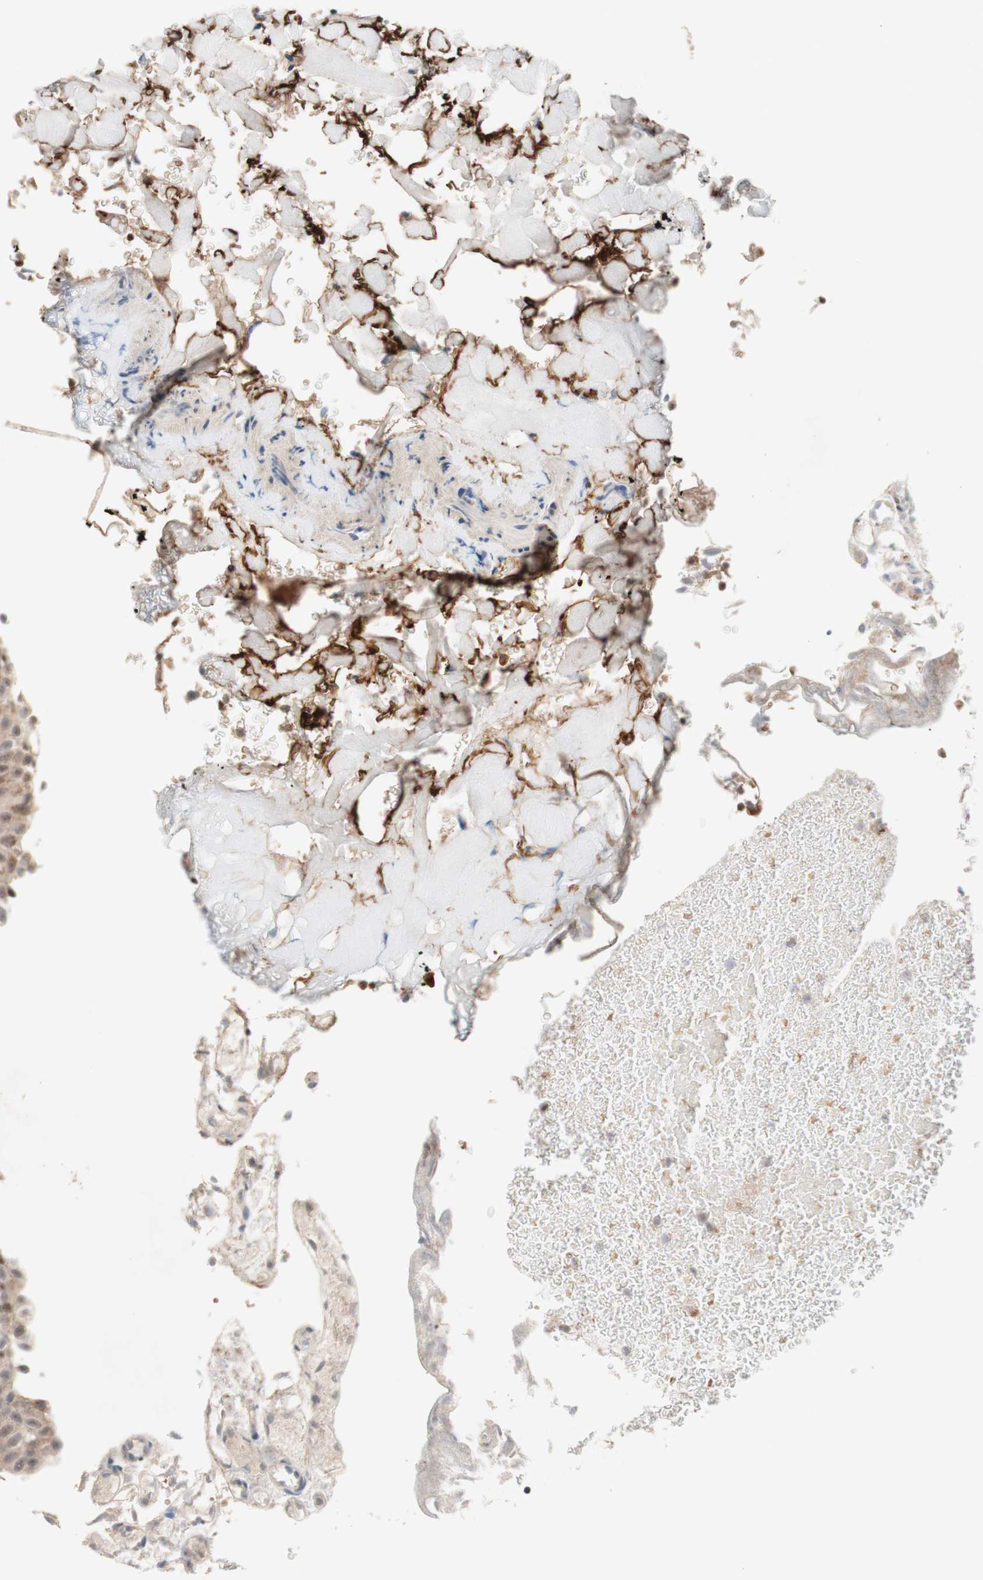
{"staining": {"intensity": "strong", "quantity": ">75%", "location": "cytoplasmic/membranous"}, "tissue": "urothelial cancer", "cell_type": "Tumor cells", "image_type": "cancer", "snomed": [{"axis": "morphology", "description": "Urothelial carcinoma, Low grade"}, {"axis": "topography", "description": "Urinary bladder"}], "caption": "IHC (DAB) staining of human low-grade urothelial carcinoma shows strong cytoplasmic/membranous protein expression in approximately >75% of tumor cells.", "gene": "CD55", "patient": {"sex": "male", "age": 78}}